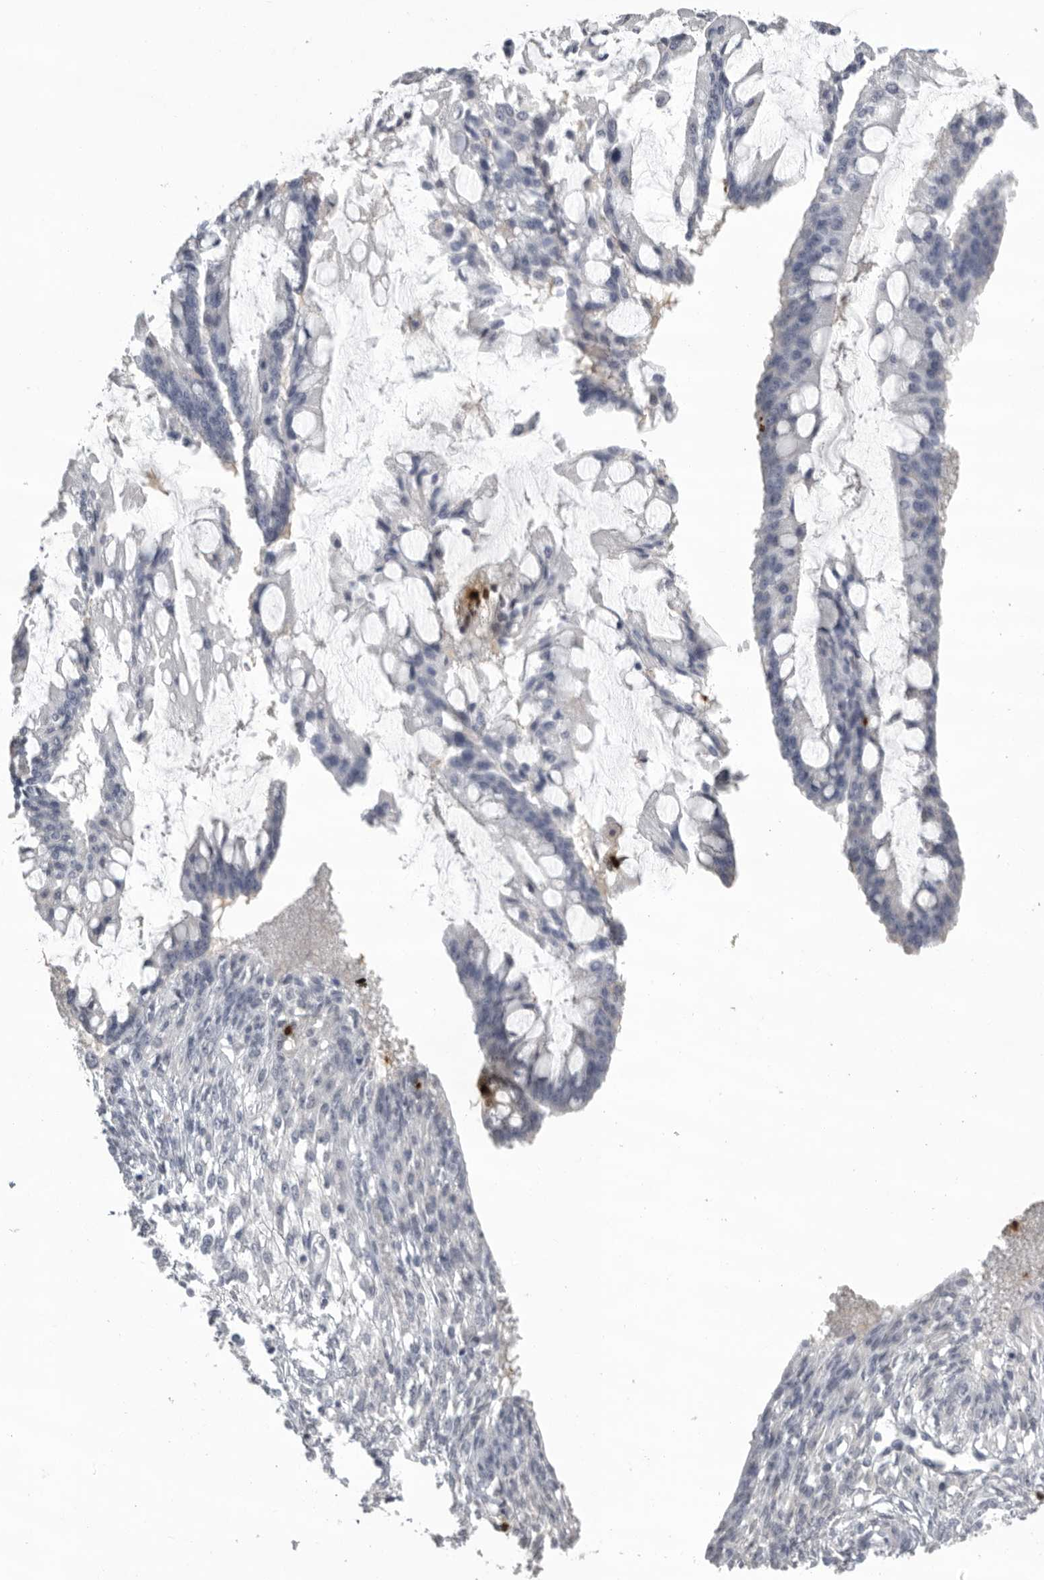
{"staining": {"intensity": "negative", "quantity": "none", "location": "none"}, "tissue": "ovarian cancer", "cell_type": "Tumor cells", "image_type": "cancer", "snomed": [{"axis": "morphology", "description": "Cystadenocarcinoma, mucinous, NOS"}, {"axis": "topography", "description": "Ovary"}], "caption": "This is a micrograph of immunohistochemistry (IHC) staining of mucinous cystadenocarcinoma (ovarian), which shows no staining in tumor cells.", "gene": "GNLY", "patient": {"sex": "female", "age": 73}}